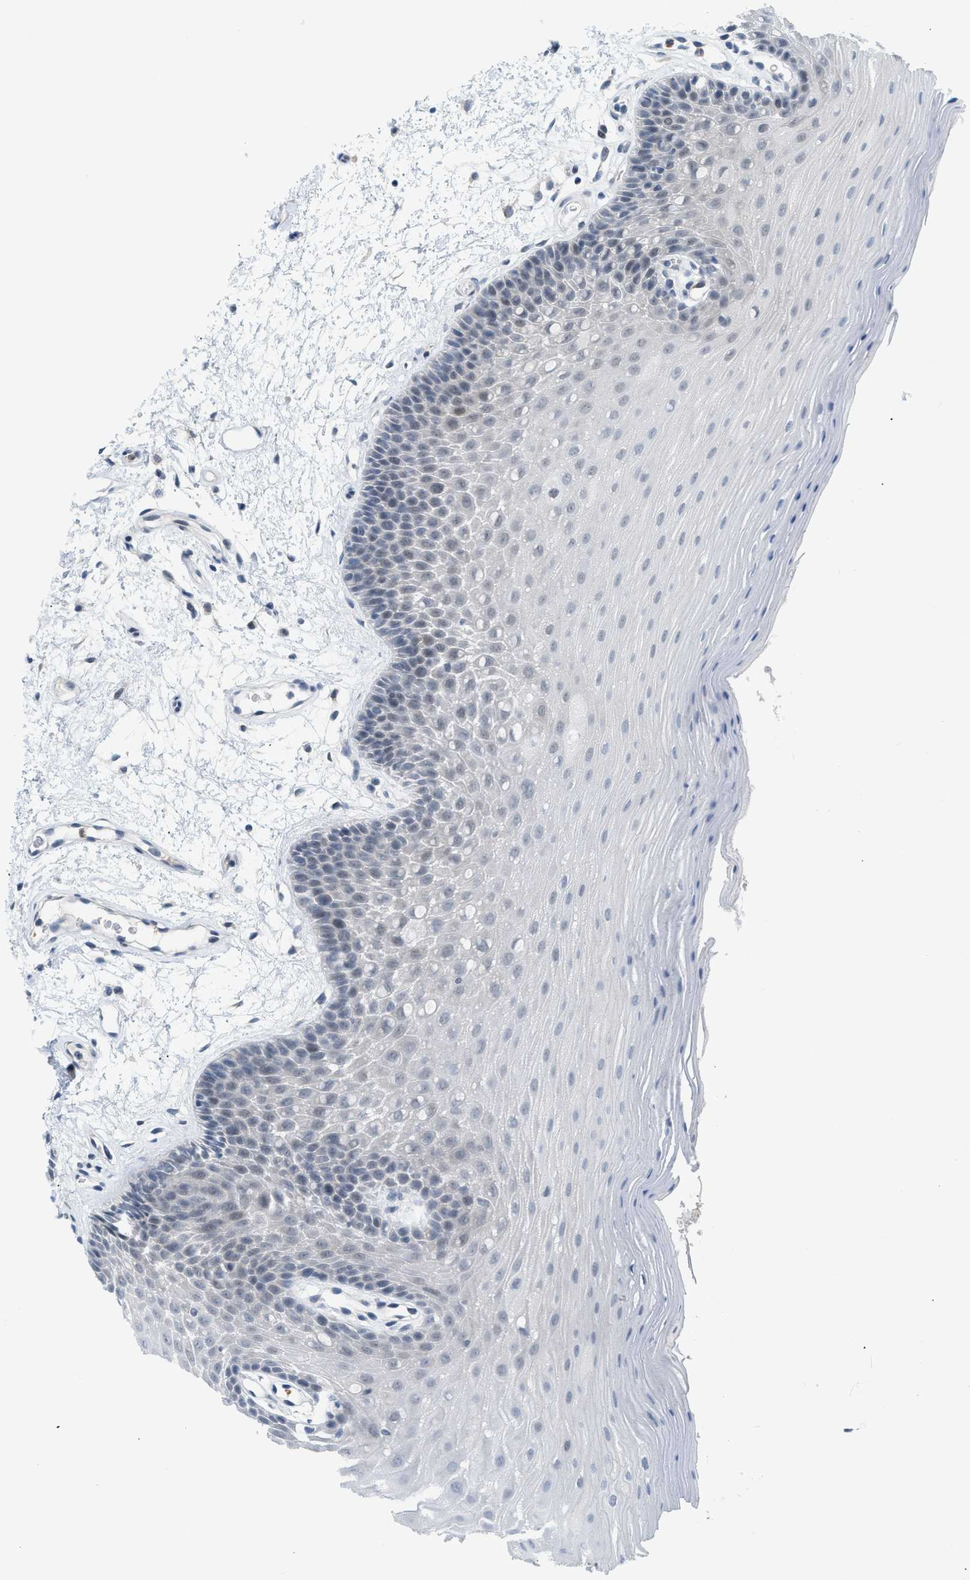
{"staining": {"intensity": "weak", "quantity": "<25%", "location": "cytoplasmic/membranous"}, "tissue": "oral mucosa", "cell_type": "Squamous epithelial cells", "image_type": "normal", "snomed": [{"axis": "morphology", "description": "Normal tissue, NOS"}, {"axis": "morphology", "description": "Squamous cell carcinoma, NOS"}, {"axis": "topography", "description": "Oral tissue"}, {"axis": "topography", "description": "Head-Neck"}], "caption": "IHC photomicrograph of benign oral mucosa stained for a protein (brown), which reveals no positivity in squamous epithelial cells.", "gene": "ZNF408", "patient": {"sex": "male", "age": 71}}